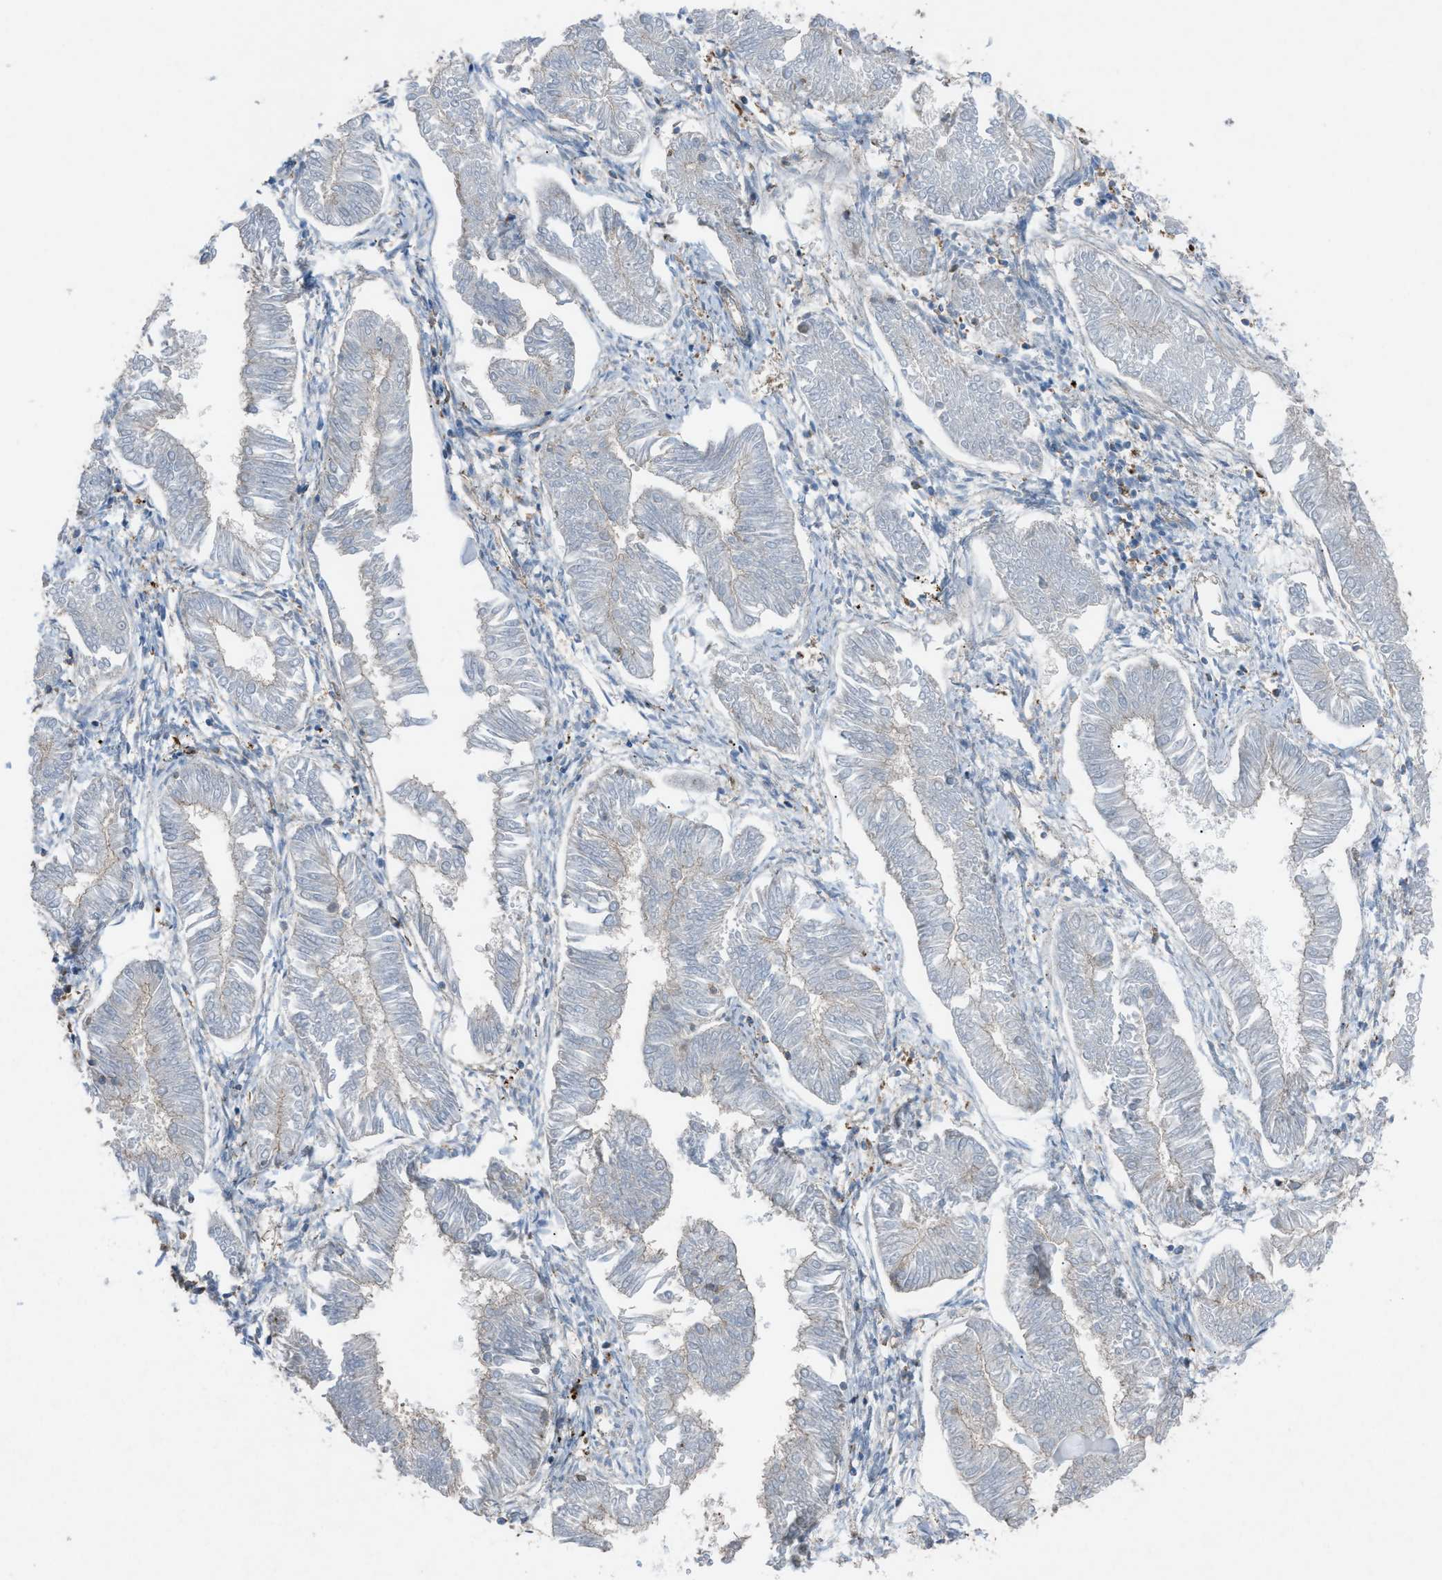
{"staining": {"intensity": "negative", "quantity": "none", "location": "none"}, "tissue": "endometrial cancer", "cell_type": "Tumor cells", "image_type": "cancer", "snomed": [{"axis": "morphology", "description": "Adenocarcinoma, NOS"}, {"axis": "topography", "description": "Endometrium"}], "caption": "The micrograph shows no significant positivity in tumor cells of endometrial cancer (adenocarcinoma).", "gene": "NCK2", "patient": {"sex": "female", "age": 53}}